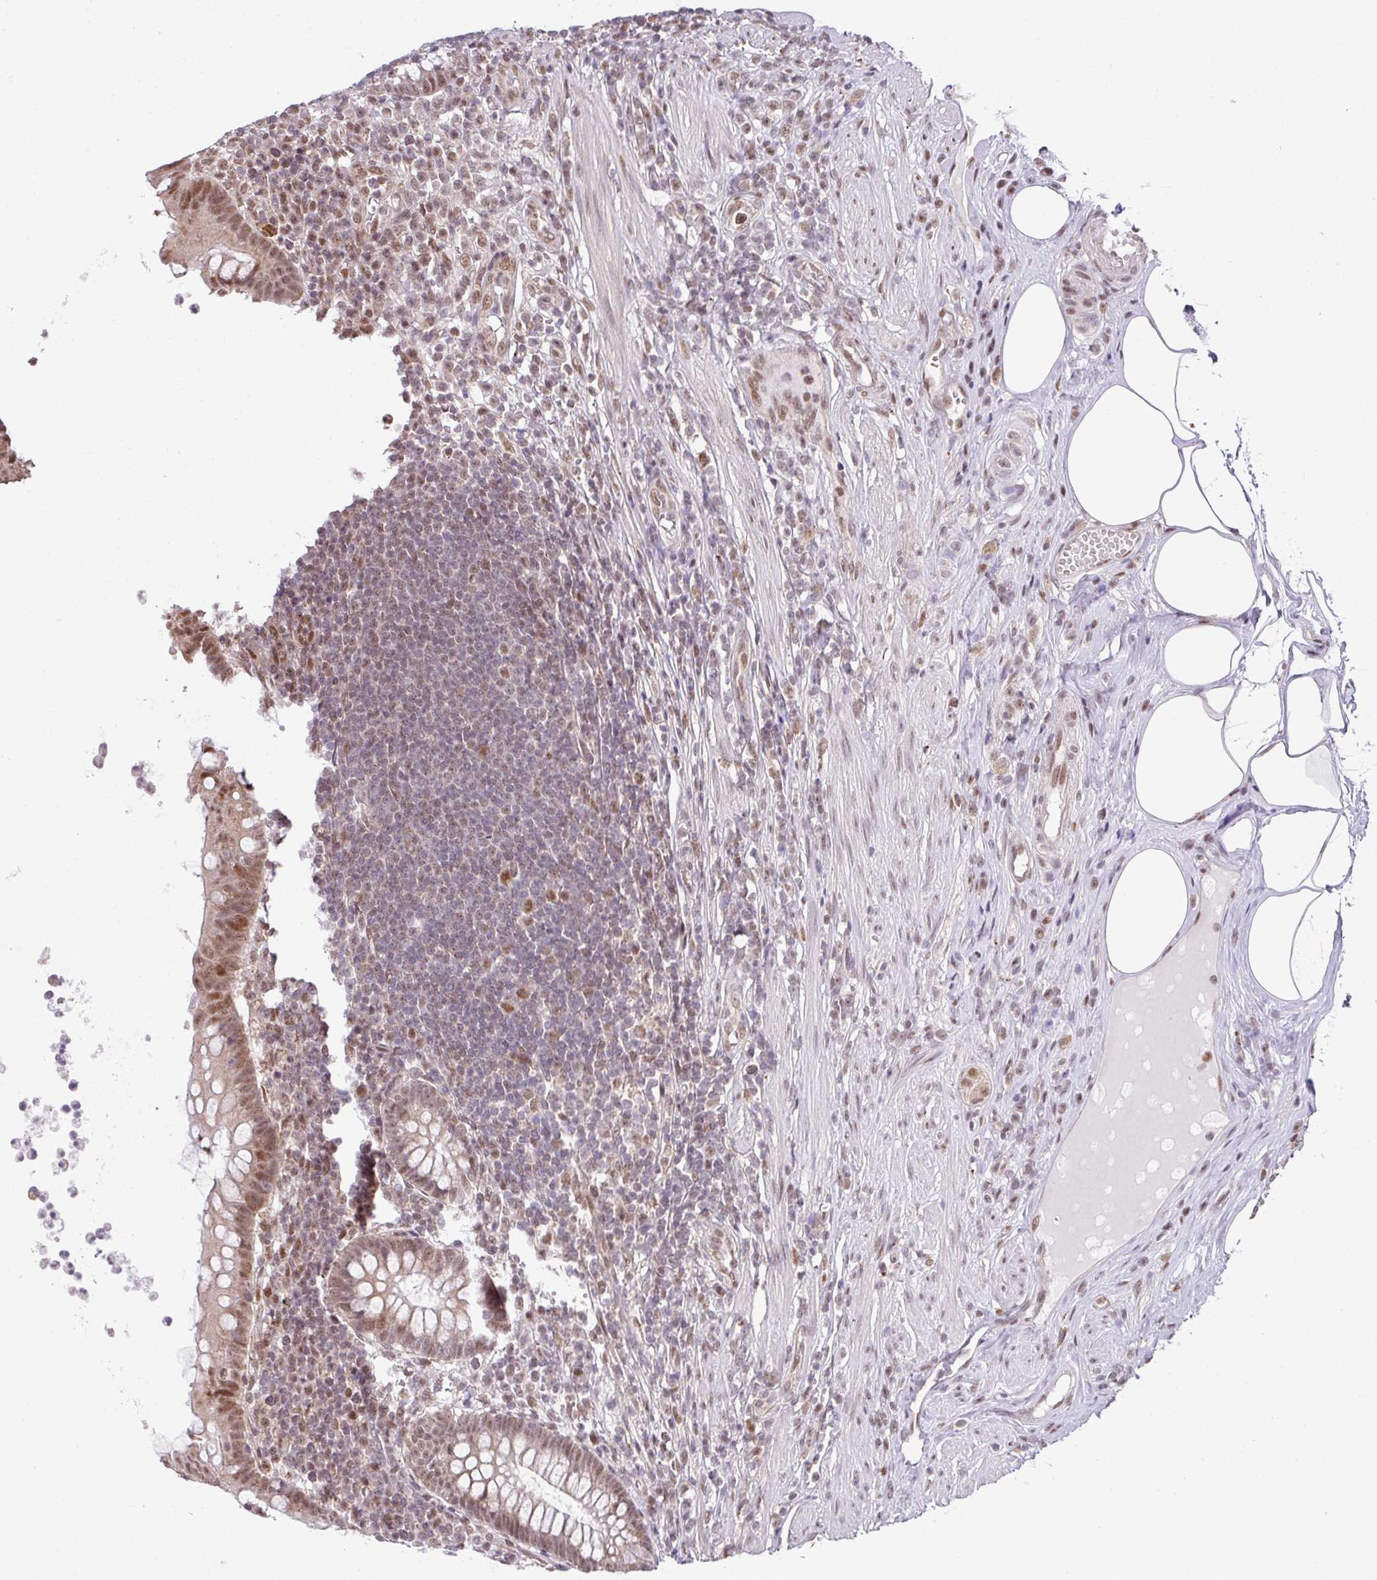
{"staining": {"intensity": "moderate", "quantity": ">75%", "location": "nuclear"}, "tissue": "appendix", "cell_type": "Glandular cells", "image_type": "normal", "snomed": [{"axis": "morphology", "description": "Normal tissue, NOS"}, {"axis": "topography", "description": "Appendix"}], "caption": "Immunohistochemistry (IHC) micrograph of benign appendix stained for a protein (brown), which reveals medium levels of moderate nuclear staining in about >75% of glandular cells.", "gene": "PLK1", "patient": {"sex": "female", "age": 56}}